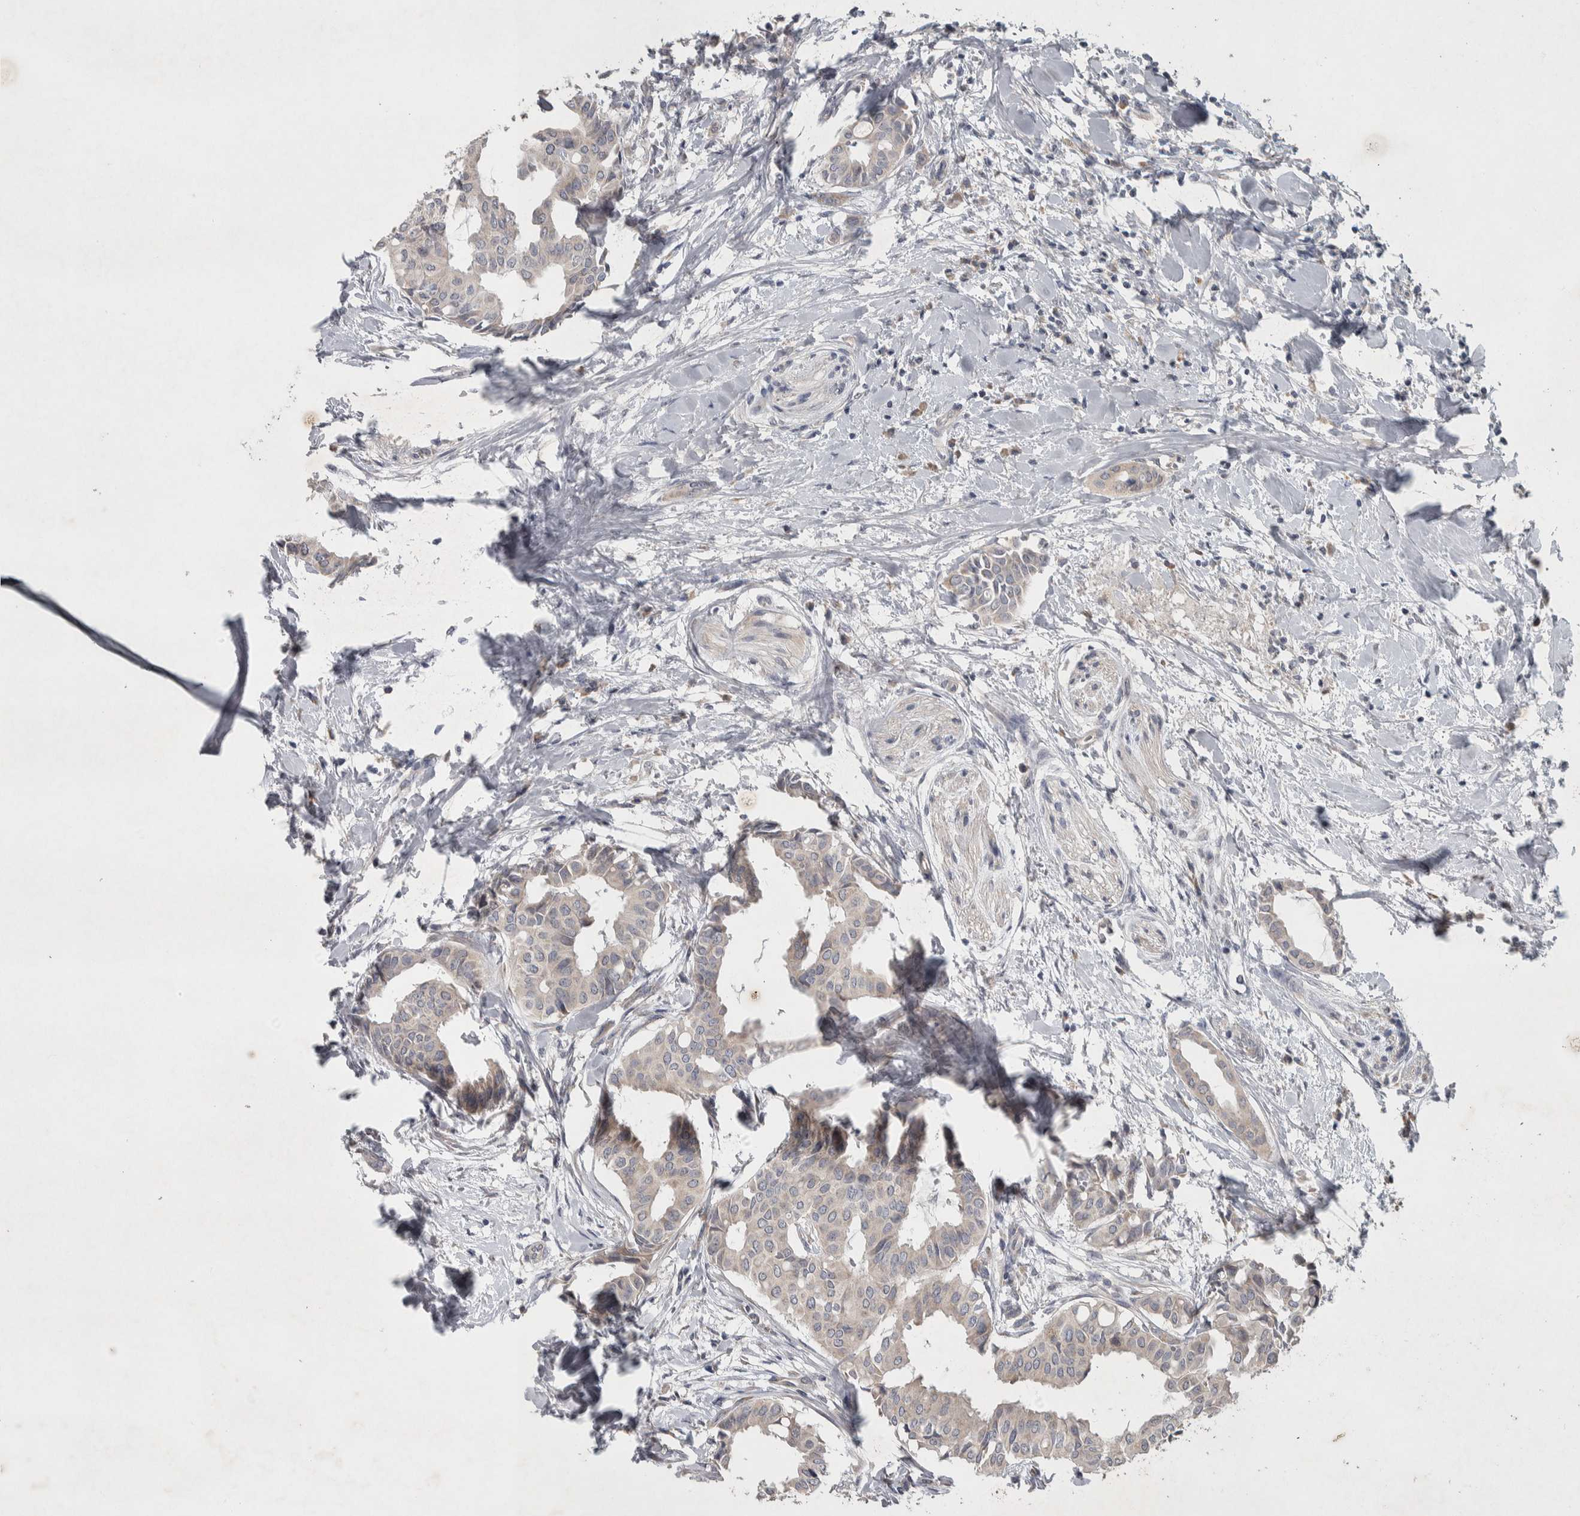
{"staining": {"intensity": "weak", "quantity": "<25%", "location": "cytoplasmic/membranous"}, "tissue": "head and neck cancer", "cell_type": "Tumor cells", "image_type": "cancer", "snomed": [{"axis": "morphology", "description": "Adenocarcinoma, NOS"}, {"axis": "topography", "description": "Salivary gland"}, {"axis": "topography", "description": "Head-Neck"}], "caption": "Immunohistochemistry histopathology image of neoplastic tissue: human head and neck cancer (adenocarcinoma) stained with DAB (3,3'-diaminobenzidine) exhibits no significant protein staining in tumor cells.", "gene": "SRP68", "patient": {"sex": "female", "age": 59}}